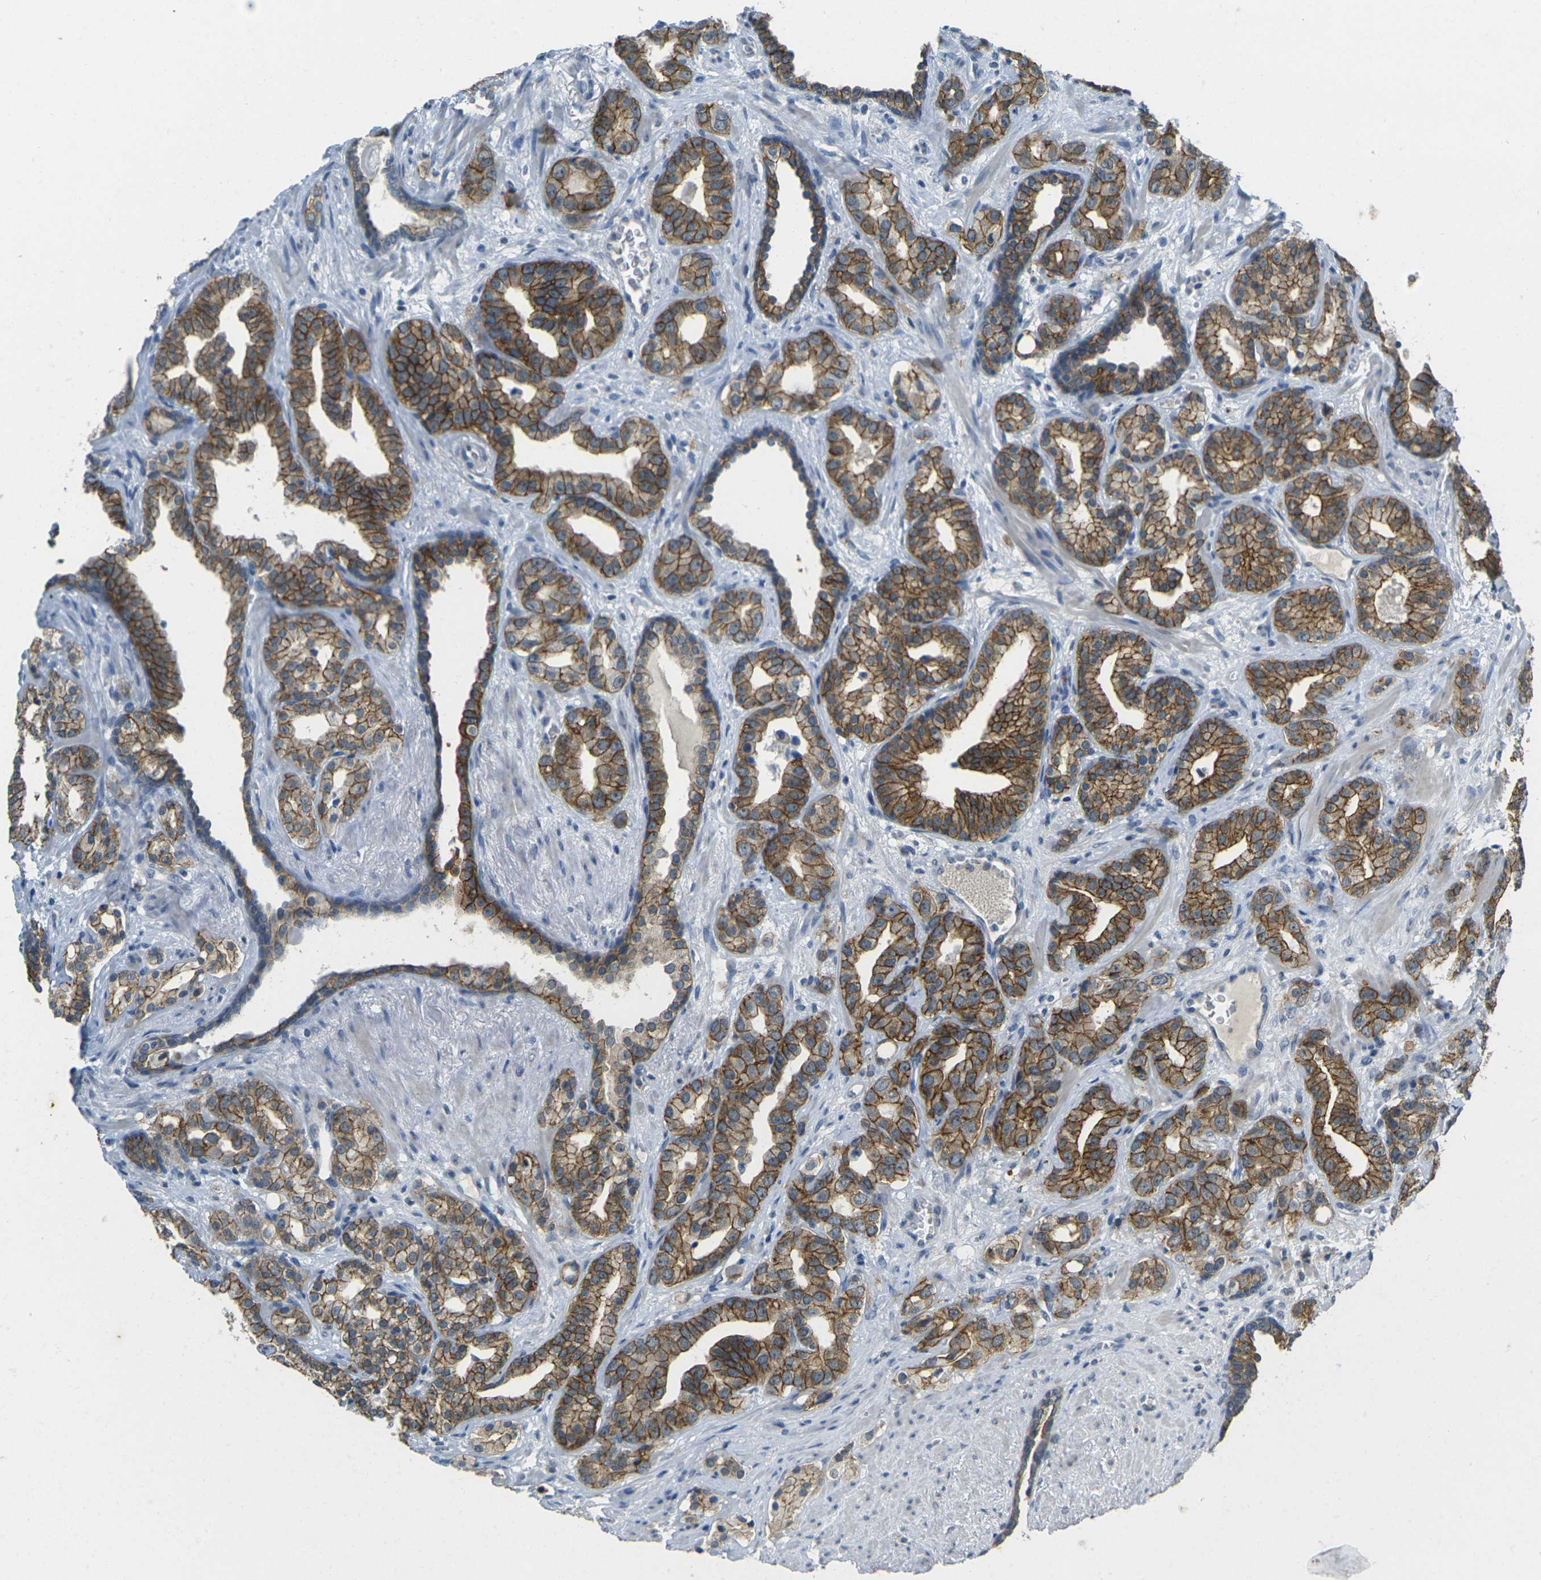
{"staining": {"intensity": "strong", "quantity": ">75%", "location": "cytoplasmic/membranous"}, "tissue": "prostate cancer", "cell_type": "Tumor cells", "image_type": "cancer", "snomed": [{"axis": "morphology", "description": "Adenocarcinoma, Low grade"}, {"axis": "topography", "description": "Prostate"}], "caption": "A brown stain shows strong cytoplasmic/membranous expression of a protein in prostate cancer tumor cells.", "gene": "SPTBN2", "patient": {"sex": "male", "age": 63}}